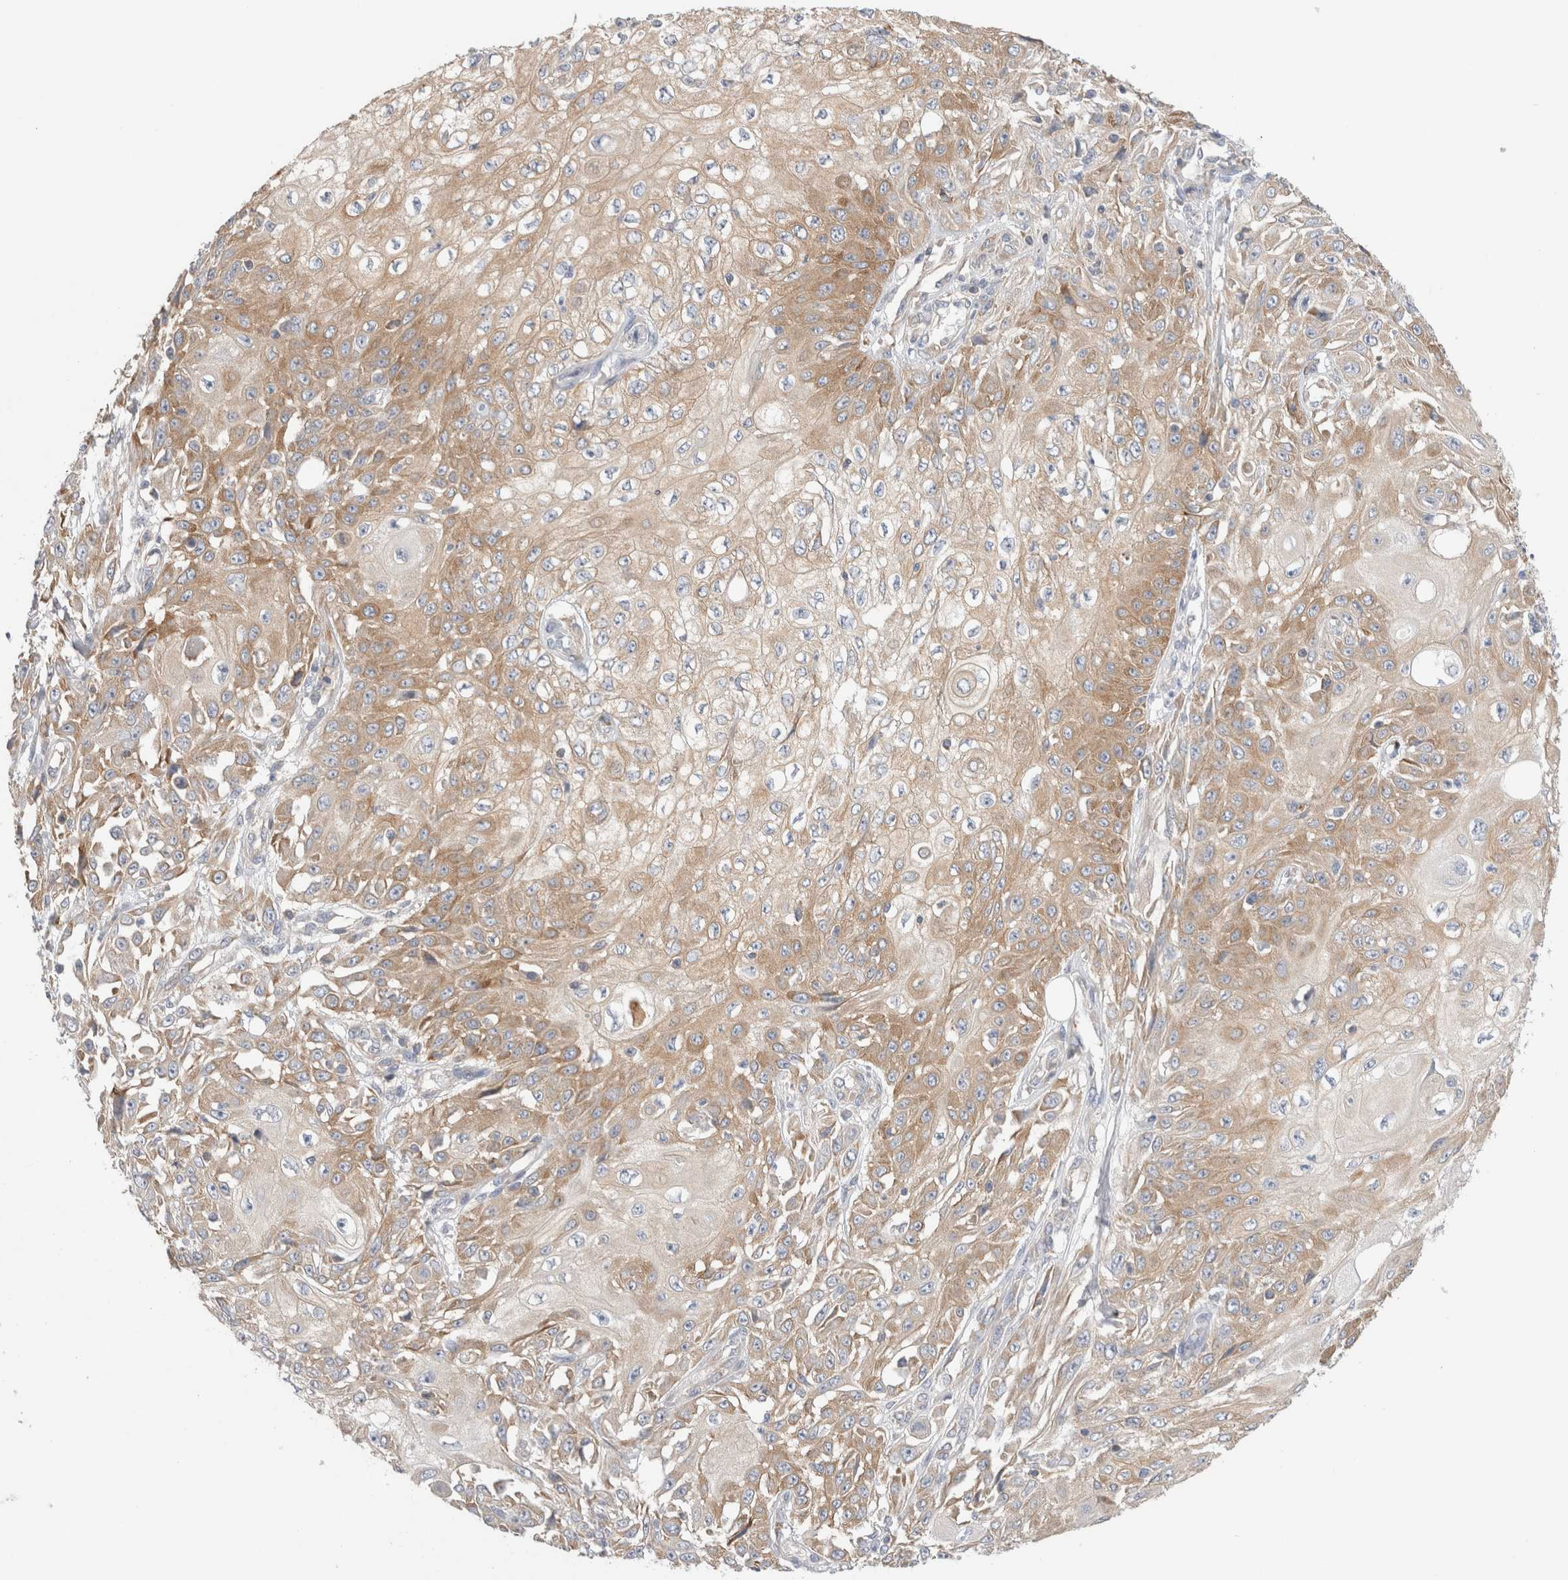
{"staining": {"intensity": "moderate", "quantity": ">75%", "location": "cytoplasmic/membranous"}, "tissue": "skin cancer", "cell_type": "Tumor cells", "image_type": "cancer", "snomed": [{"axis": "morphology", "description": "Squamous cell carcinoma, NOS"}, {"axis": "morphology", "description": "Squamous cell carcinoma, metastatic, NOS"}, {"axis": "topography", "description": "Skin"}, {"axis": "topography", "description": "Lymph node"}], "caption": "Immunohistochemistry (IHC) image of skin metastatic squamous cell carcinoma stained for a protein (brown), which demonstrates medium levels of moderate cytoplasmic/membranous positivity in approximately >75% of tumor cells.", "gene": "ZNF23", "patient": {"sex": "male", "age": 75}}